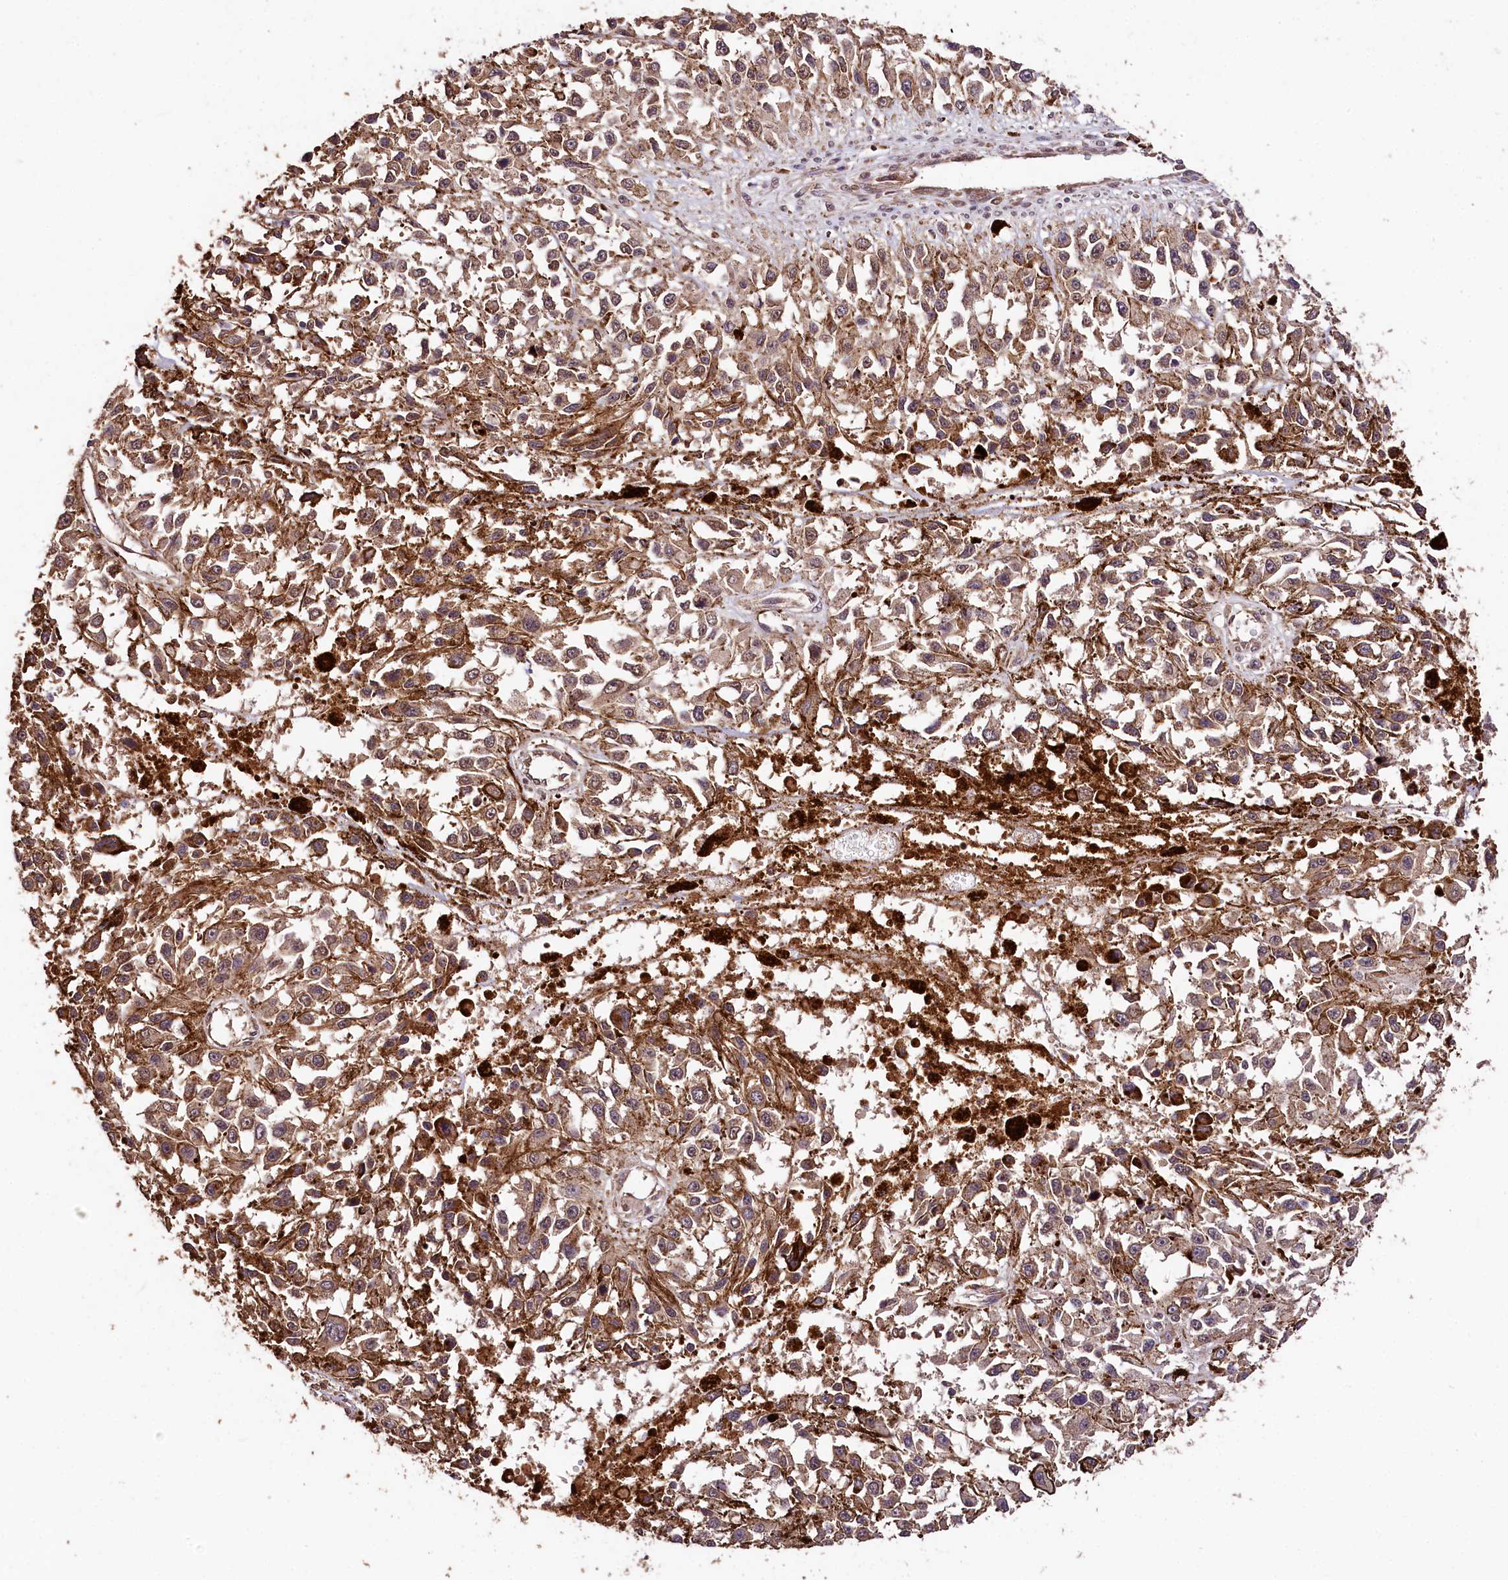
{"staining": {"intensity": "weak", "quantity": "25%-75%", "location": "cytoplasmic/membranous"}, "tissue": "melanoma", "cell_type": "Tumor cells", "image_type": "cancer", "snomed": [{"axis": "morphology", "description": "Malignant melanoma, Metastatic site"}, {"axis": "topography", "description": "Lymph node"}], "caption": "Immunohistochemical staining of human malignant melanoma (metastatic site) demonstrates low levels of weak cytoplasmic/membranous protein staining in about 25%-75% of tumor cells.", "gene": "KPTN", "patient": {"sex": "male", "age": 59}}